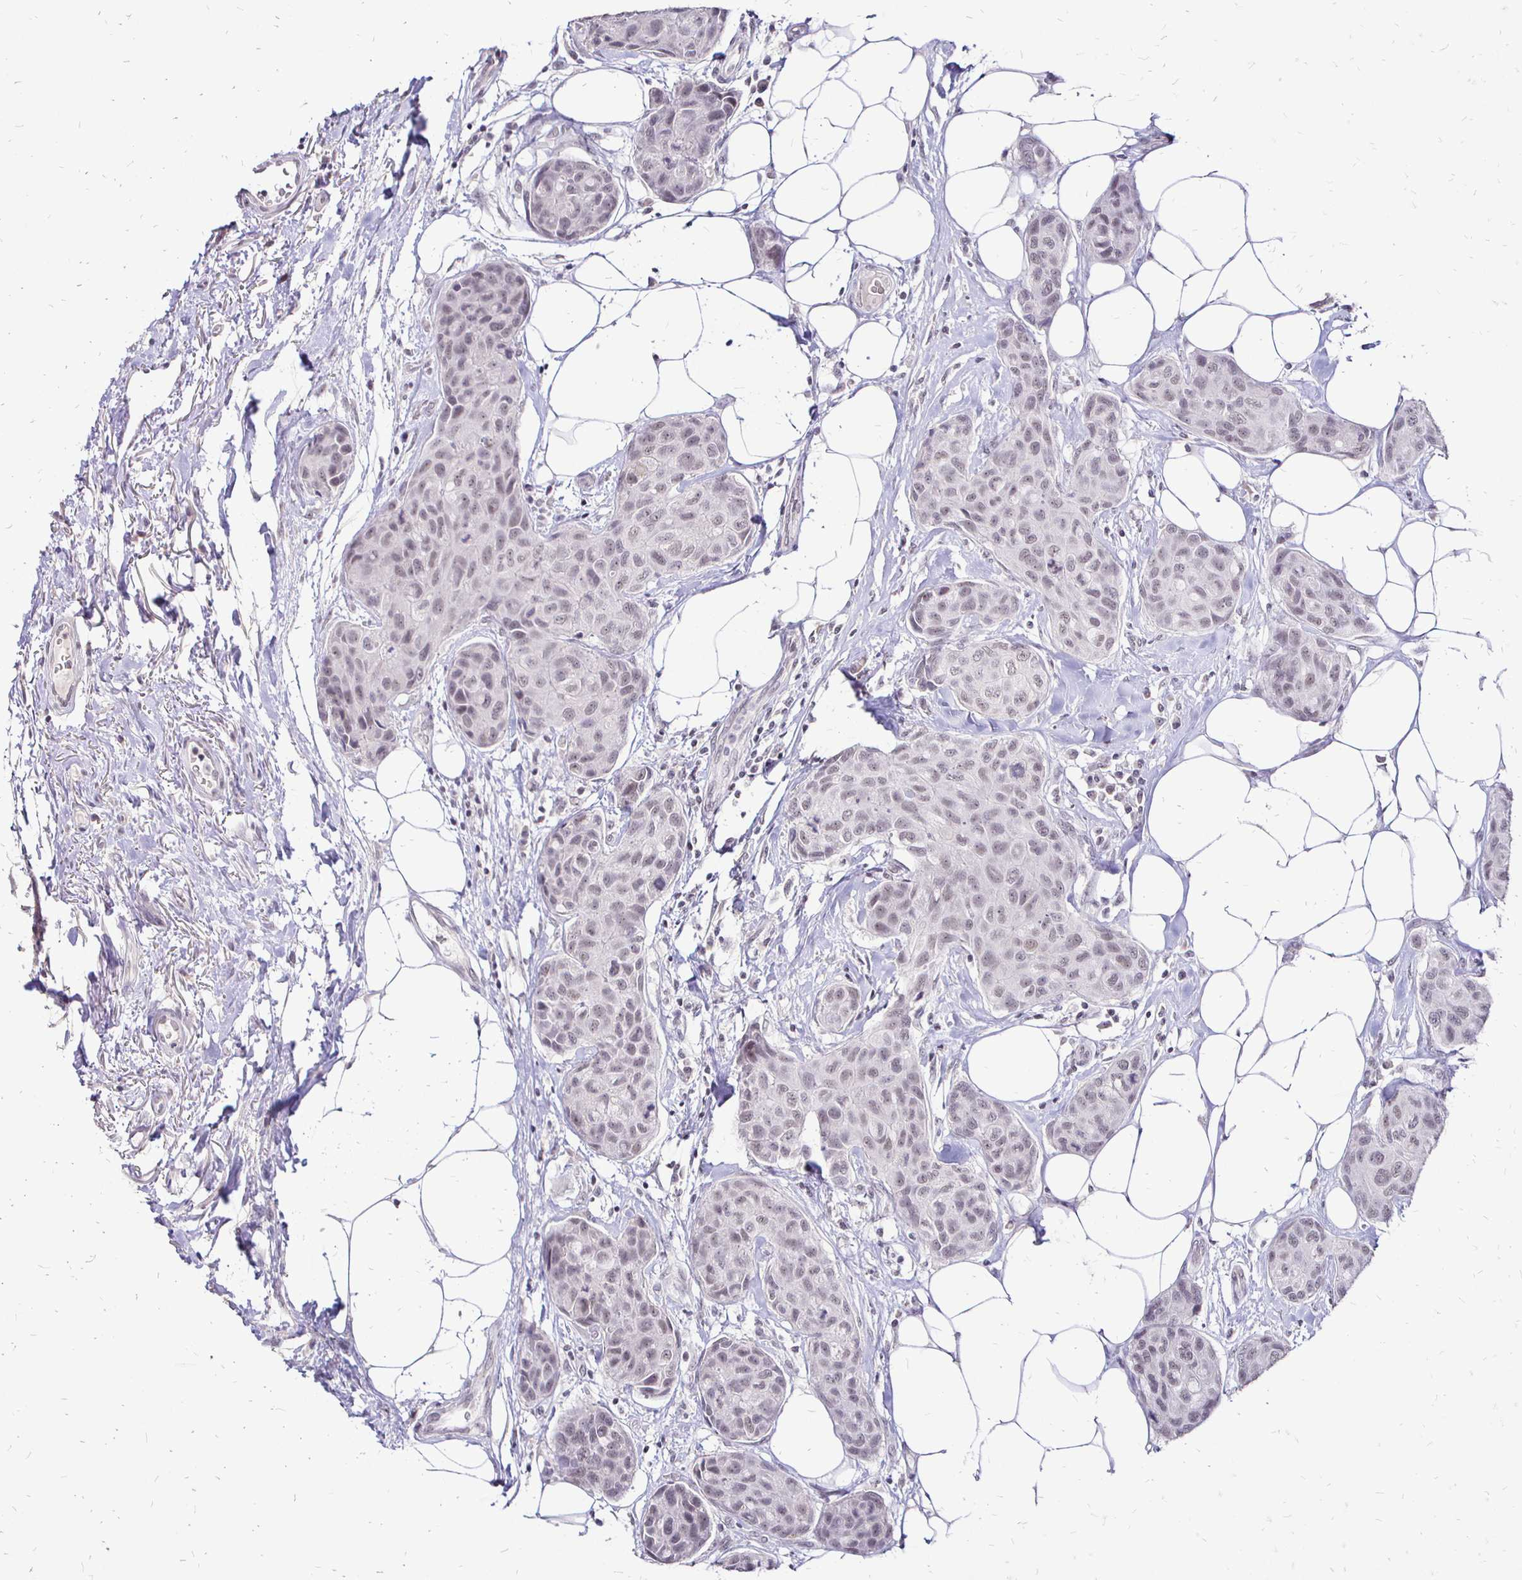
{"staining": {"intensity": "negative", "quantity": "none", "location": "none"}, "tissue": "breast cancer", "cell_type": "Tumor cells", "image_type": "cancer", "snomed": [{"axis": "morphology", "description": "Duct carcinoma"}, {"axis": "topography", "description": "Breast"}], "caption": "Tumor cells show no significant staining in breast cancer (infiltrating ductal carcinoma).", "gene": "SIN3A", "patient": {"sex": "female", "age": 80}}